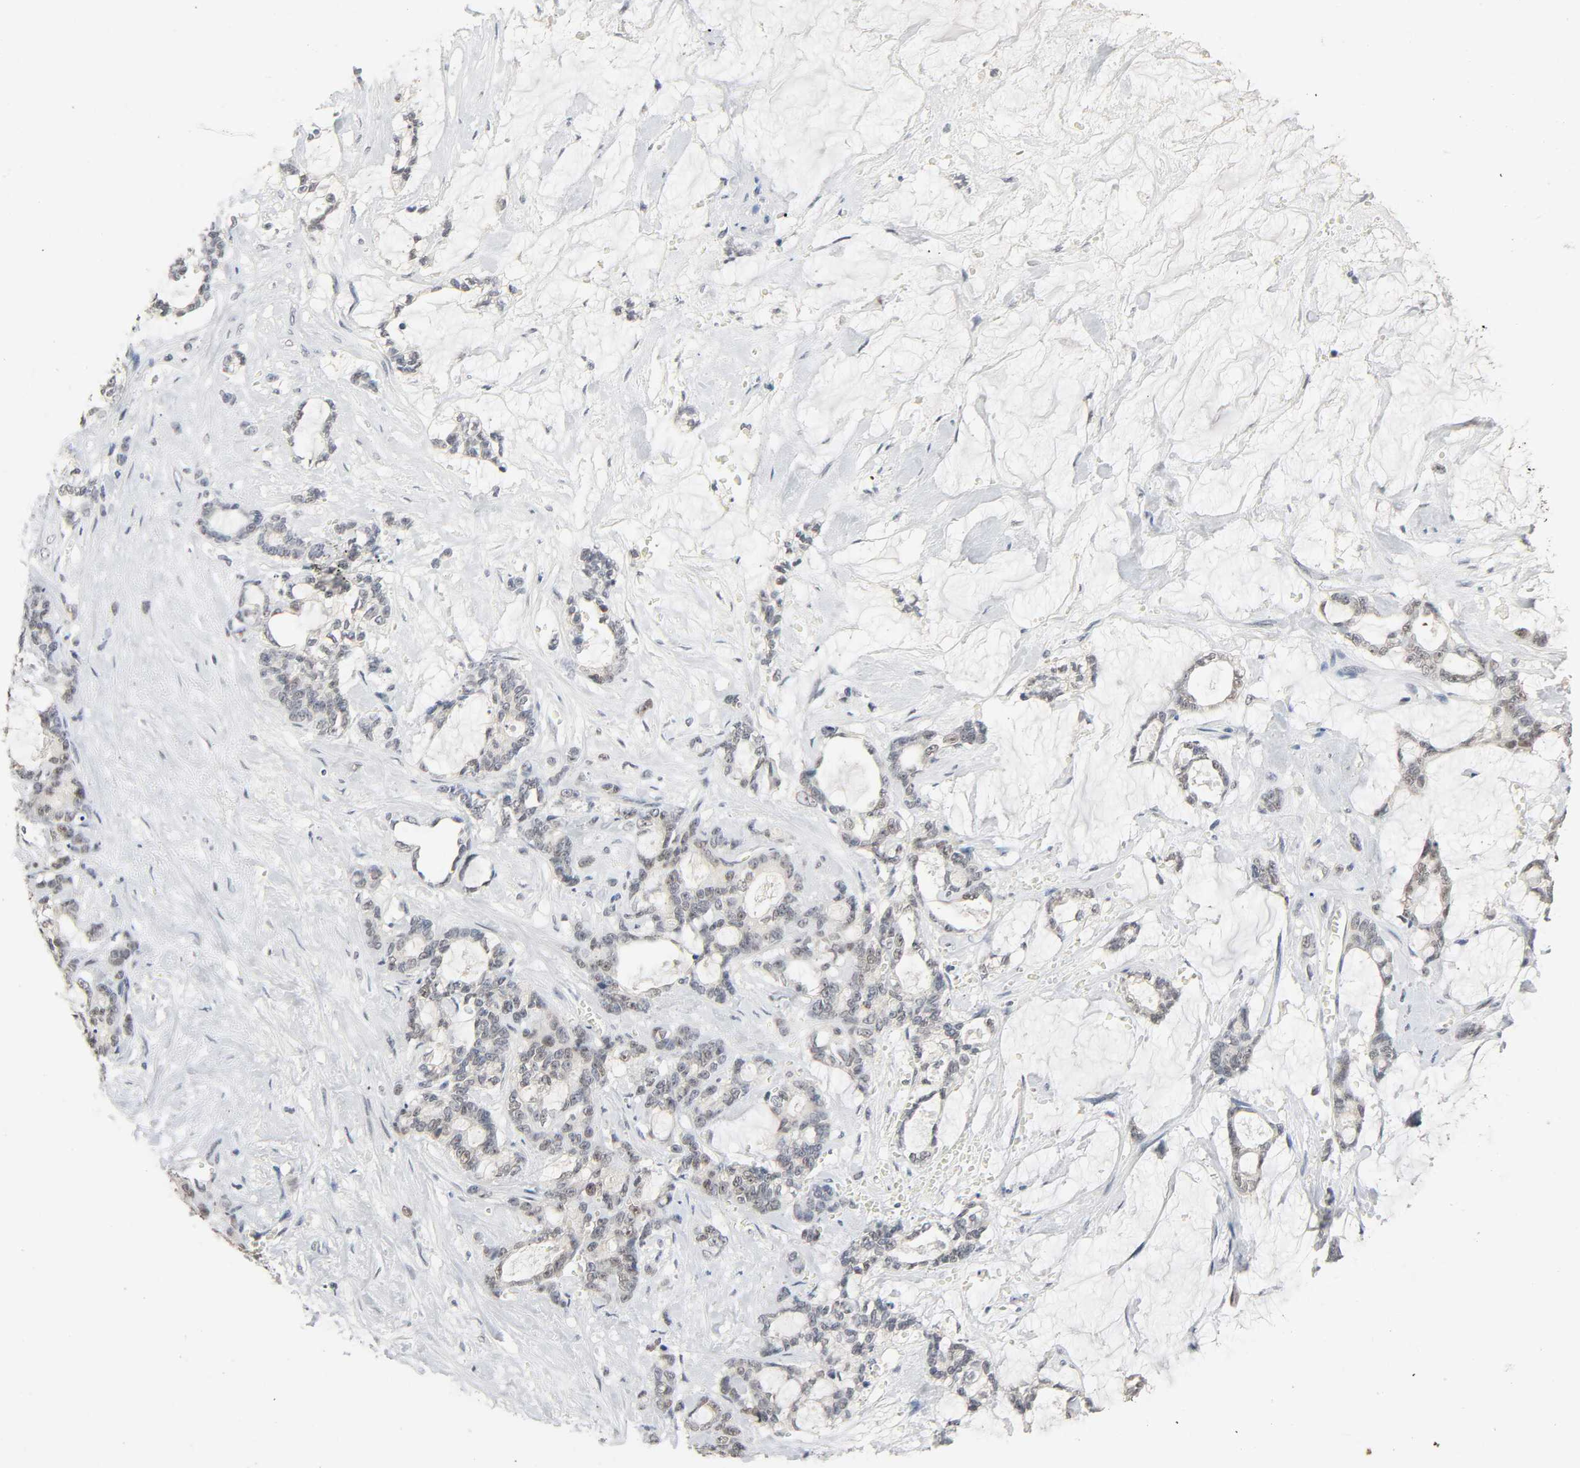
{"staining": {"intensity": "weak", "quantity": "<25%", "location": "nuclear"}, "tissue": "pancreatic cancer", "cell_type": "Tumor cells", "image_type": "cancer", "snomed": [{"axis": "morphology", "description": "Adenocarcinoma, NOS"}, {"axis": "topography", "description": "Pancreas"}], "caption": "Pancreatic adenocarcinoma was stained to show a protein in brown. There is no significant staining in tumor cells.", "gene": "MAPKAPK5", "patient": {"sex": "female", "age": 73}}